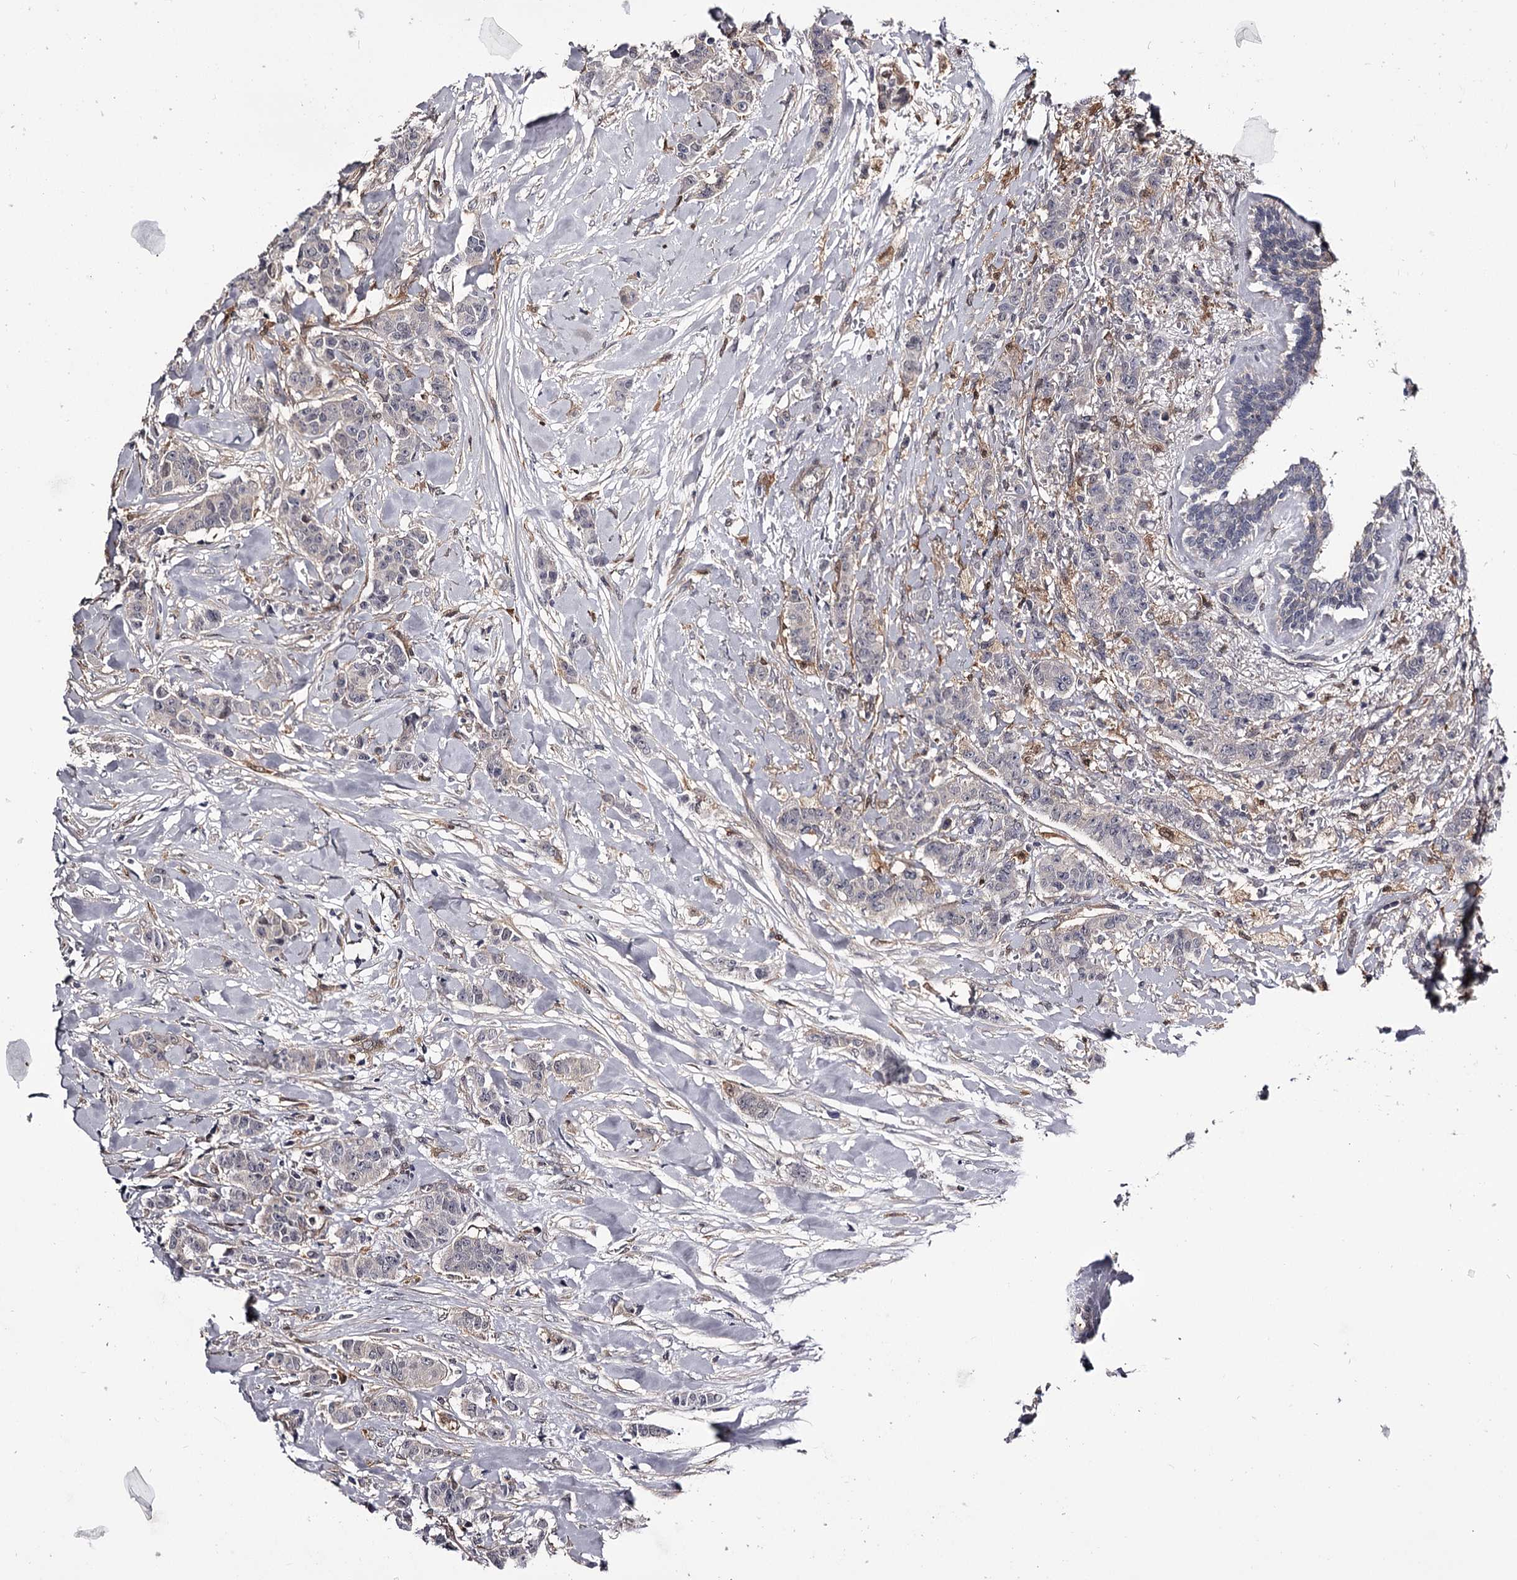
{"staining": {"intensity": "negative", "quantity": "none", "location": "none"}, "tissue": "breast cancer", "cell_type": "Tumor cells", "image_type": "cancer", "snomed": [{"axis": "morphology", "description": "Duct carcinoma"}, {"axis": "topography", "description": "Breast"}], "caption": "Tumor cells are negative for brown protein staining in breast infiltrating ductal carcinoma. Brightfield microscopy of immunohistochemistry stained with DAB (3,3'-diaminobenzidine) (brown) and hematoxylin (blue), captured at high magnification.", "gene": "GSTO1", "patient": {"sex": "female", "age": 40}}